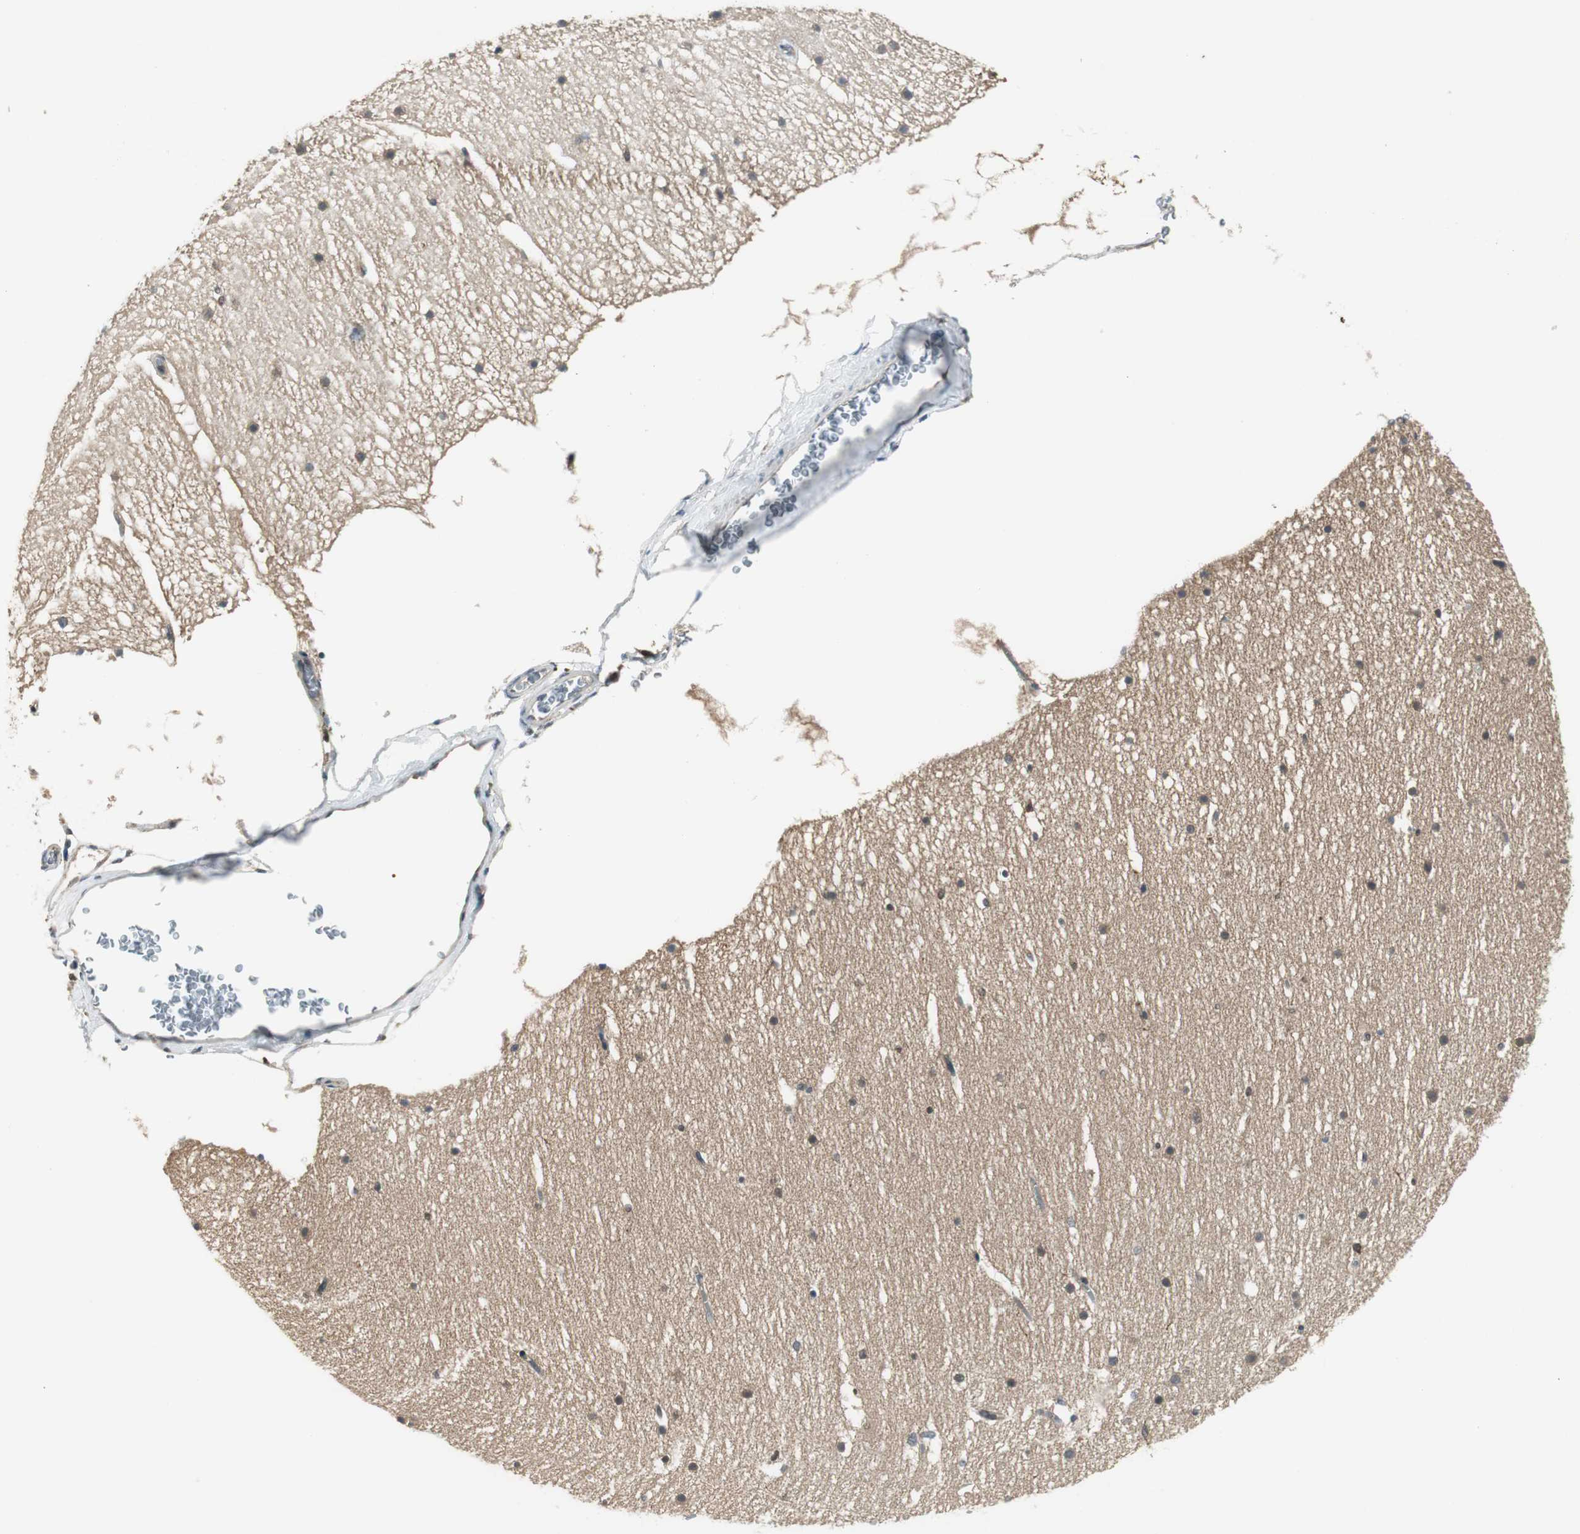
{"staining": {"intensity": "negative", "quantity": "none", "location": "none"}, "tissue": "cerebellum", "cell_type": "Cells in granular layer", "image_type": "normal", "snomed": [{"axis": "morphology", "description": "Normal tissue, NOS"}, {"axis": "topography", "description": "Cerebellum"}], "caption": "Human cerebellum stained for a protein using immunohistochemistry demonstrates no staining in cells in granular layer.", "gene": "NCK1", "patient": {"sex": "female", "age": 19}}